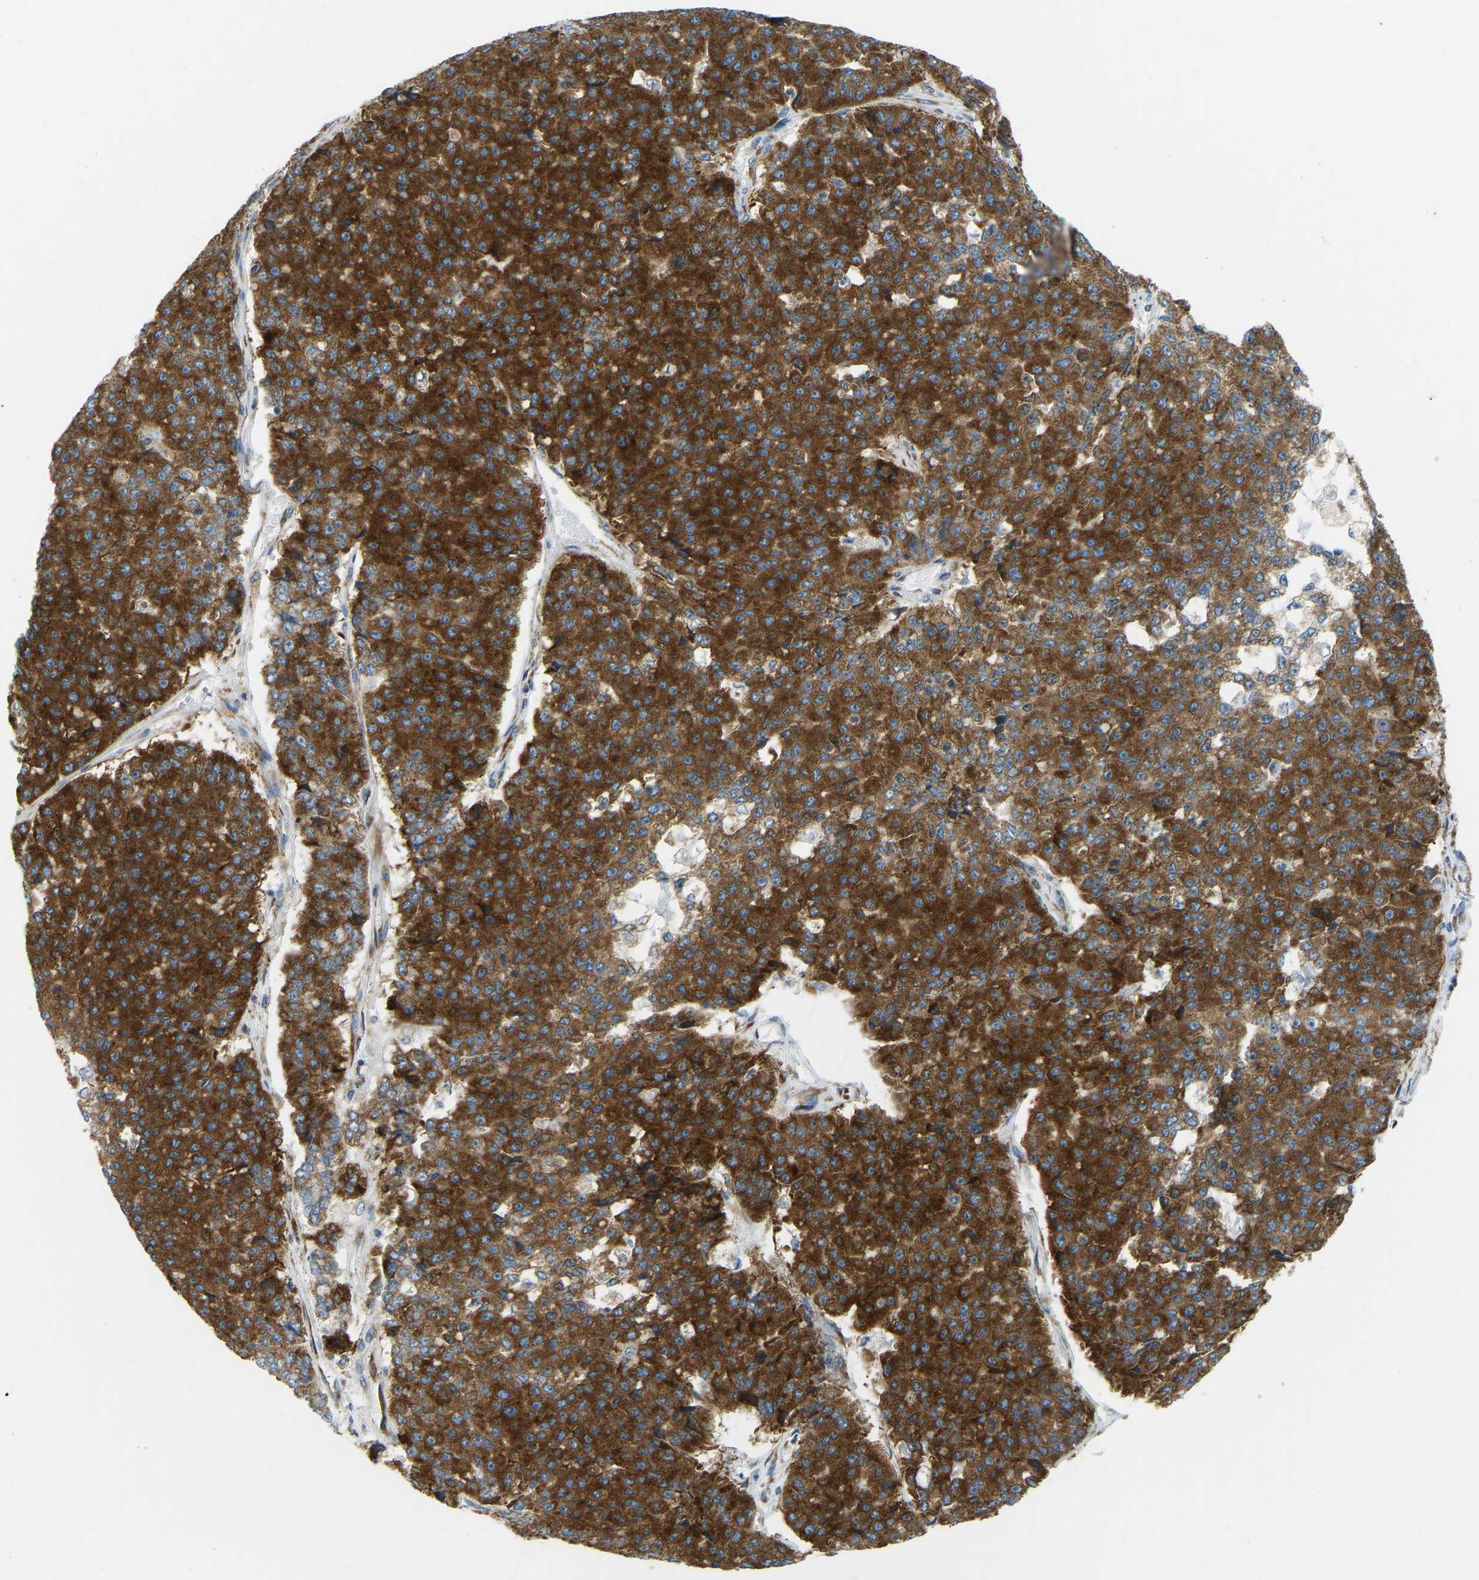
{"staining": {"intensity": "strong", "quantity": ">75%", "location": "cytoplasmic/membranous"}, "tissue": "pancreatic cancer", "cell_type": "Tumor cells", "image_type": "cancer", "snomed": [{"axis": "morphology", "description": "Adenocarcinoma, NOS"}, {"axis": "topography", "description": "Pancreas"}], "caption": "High-magnification brightfield microscopy of pancreatic cancer (adenocarcinoma) stained with DAB (3,3'-diaminobenzidine) (brown) and counterstained with hematoxylin (blue). tumor cells exhibit strong cytoplasmic/membranous expression is seen in about>75% of cells.", "gene": "SND1", "patient": {"sex": "male", "age": 50}}